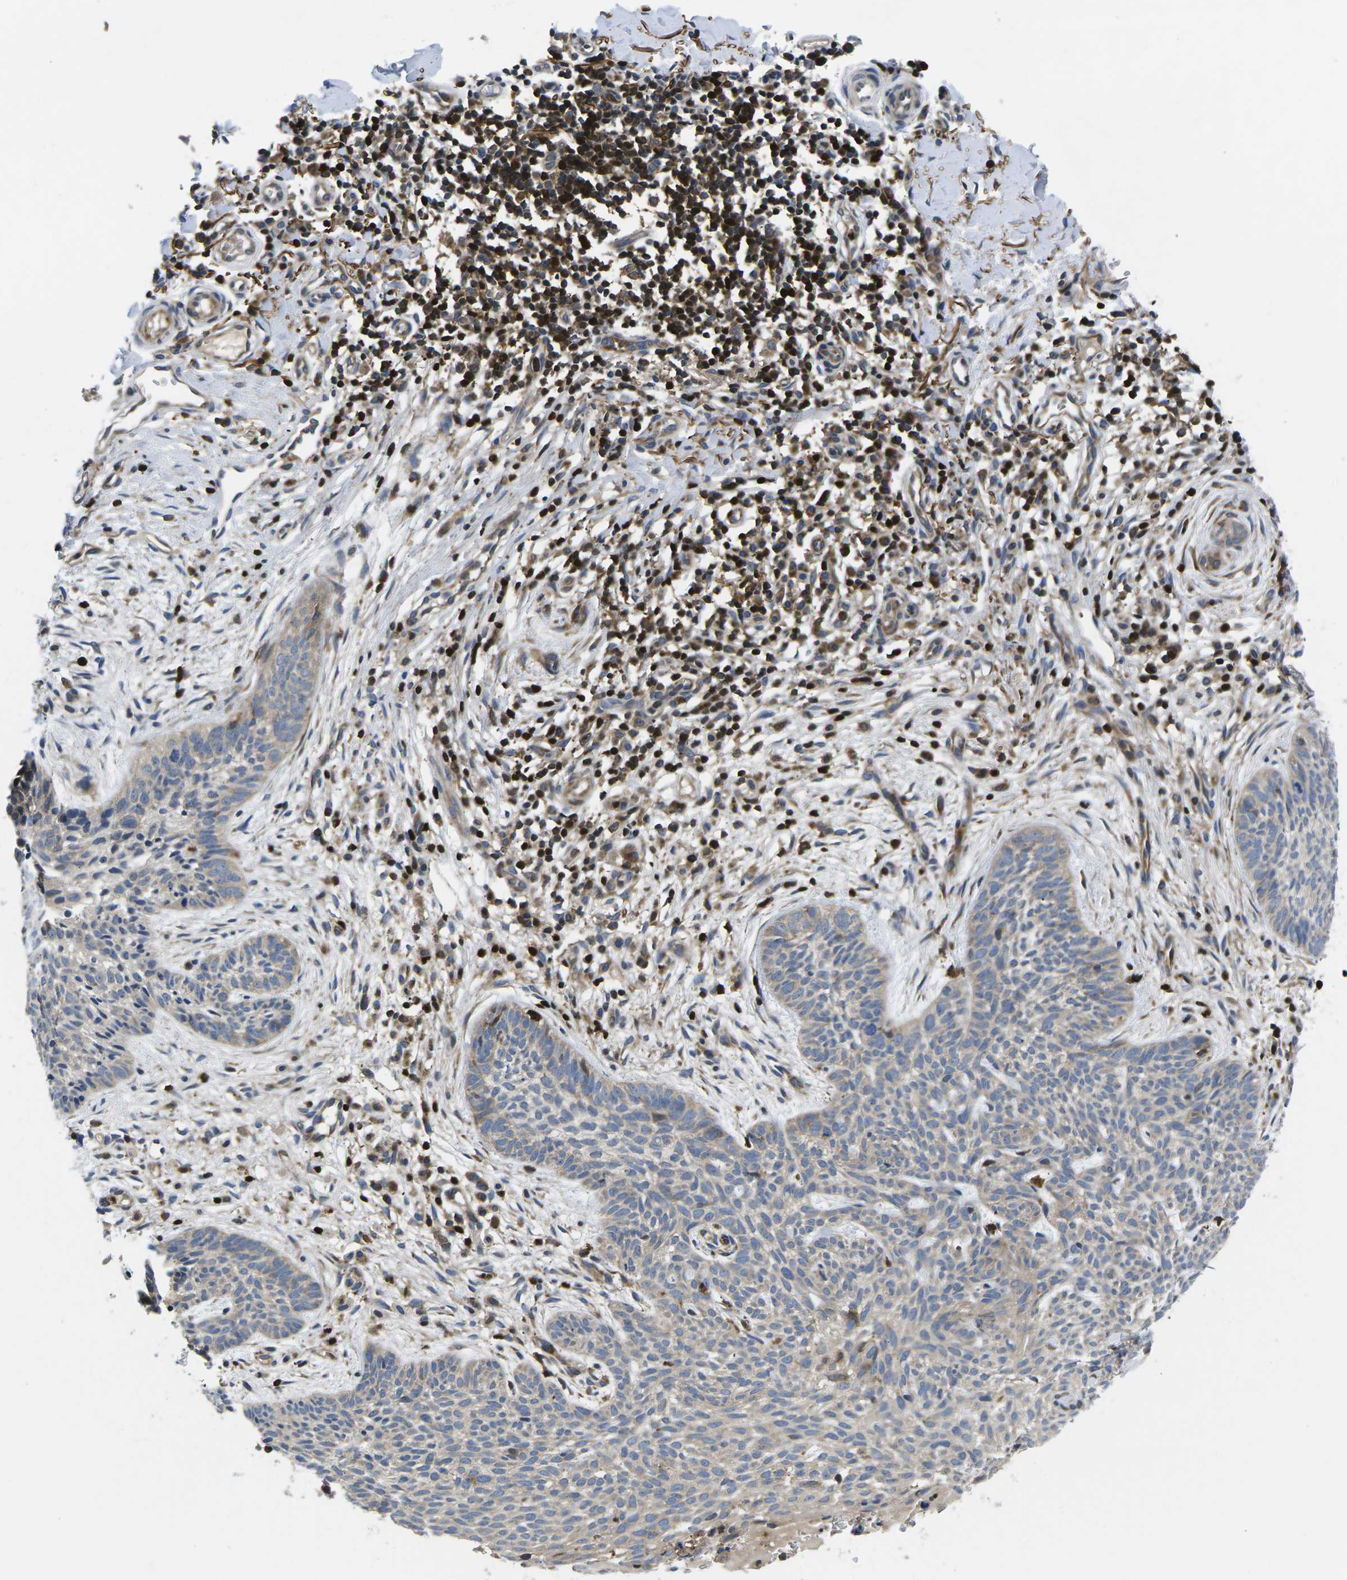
{"staining": {"intensity": "weak", "quantity": ">75%", "location": "cytoplasmic/membranous"}, "tissue": "skin cancer", "cell_type": "Tumor cells", "image_type": "cancer", "snomed": [{"axis": "morphology", "description": "Basal cell carcinoma"}, {"axis": "topography", "description": "Skin"}], "caption": "A micrograph showing weak cytoplasmic/membranous positivity in approximately >75% of tumor cells in basal cell carcinoma (skin), as visualized by brown immunohistochemical staining.", "gene": "PLCE1", "patient": {"sex": "female", "age": 59}}